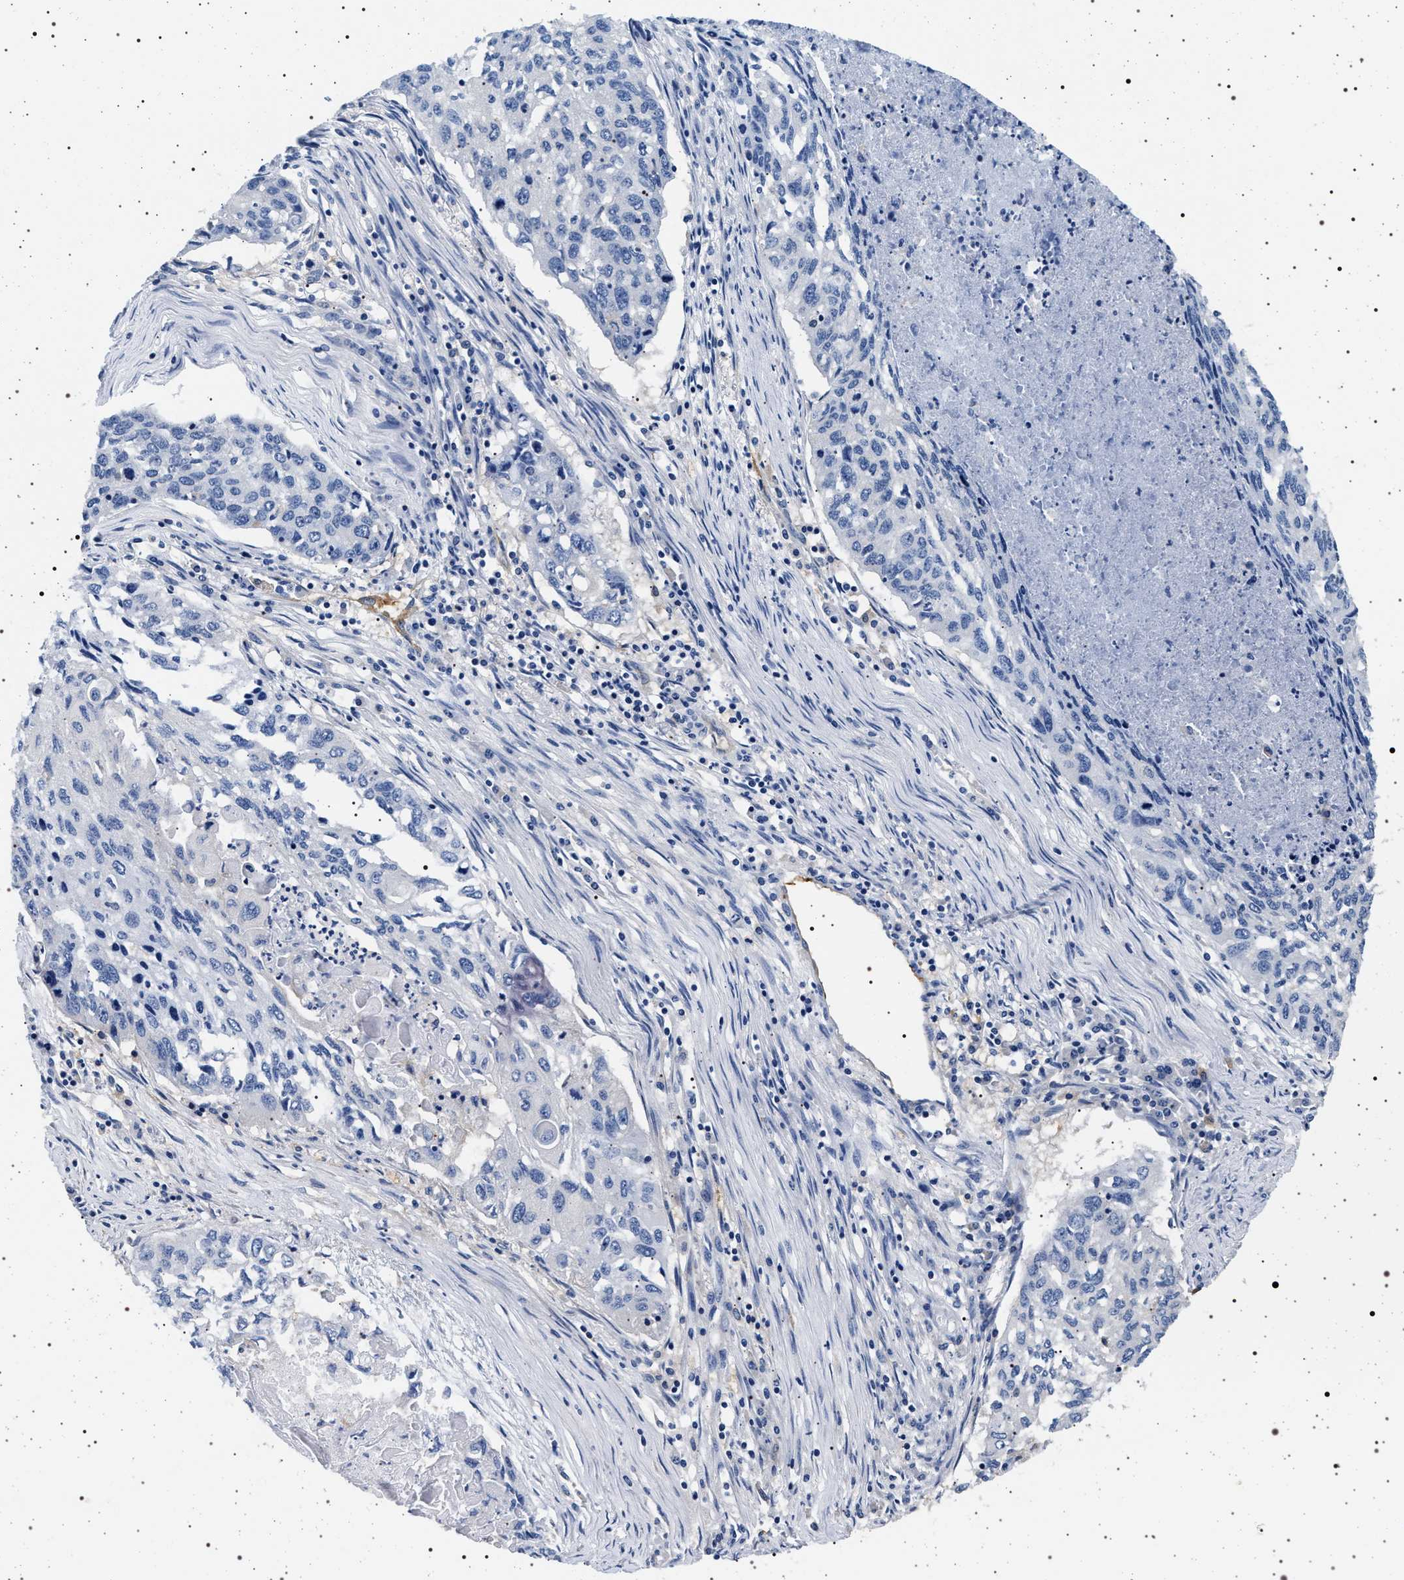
{"staining": {"intensity": "negative", "quantity": "none", "location": "none"}, "tissue": "lung cancer", "cell_type": "Tumor cells", "image_type": "cancer", "snomed": [{"axis": "morphology", "description": "Squamous cell carcinoma, NOS"}, {"axis": "topography", "description": "Lung"}], "caption": "Lung squamous cell carcinoma was stained to show a protein in brown. There is no significant expression in tumor cells.", "gene": "HSD17B1", "patient": {"sex": "female", "age": 63}}